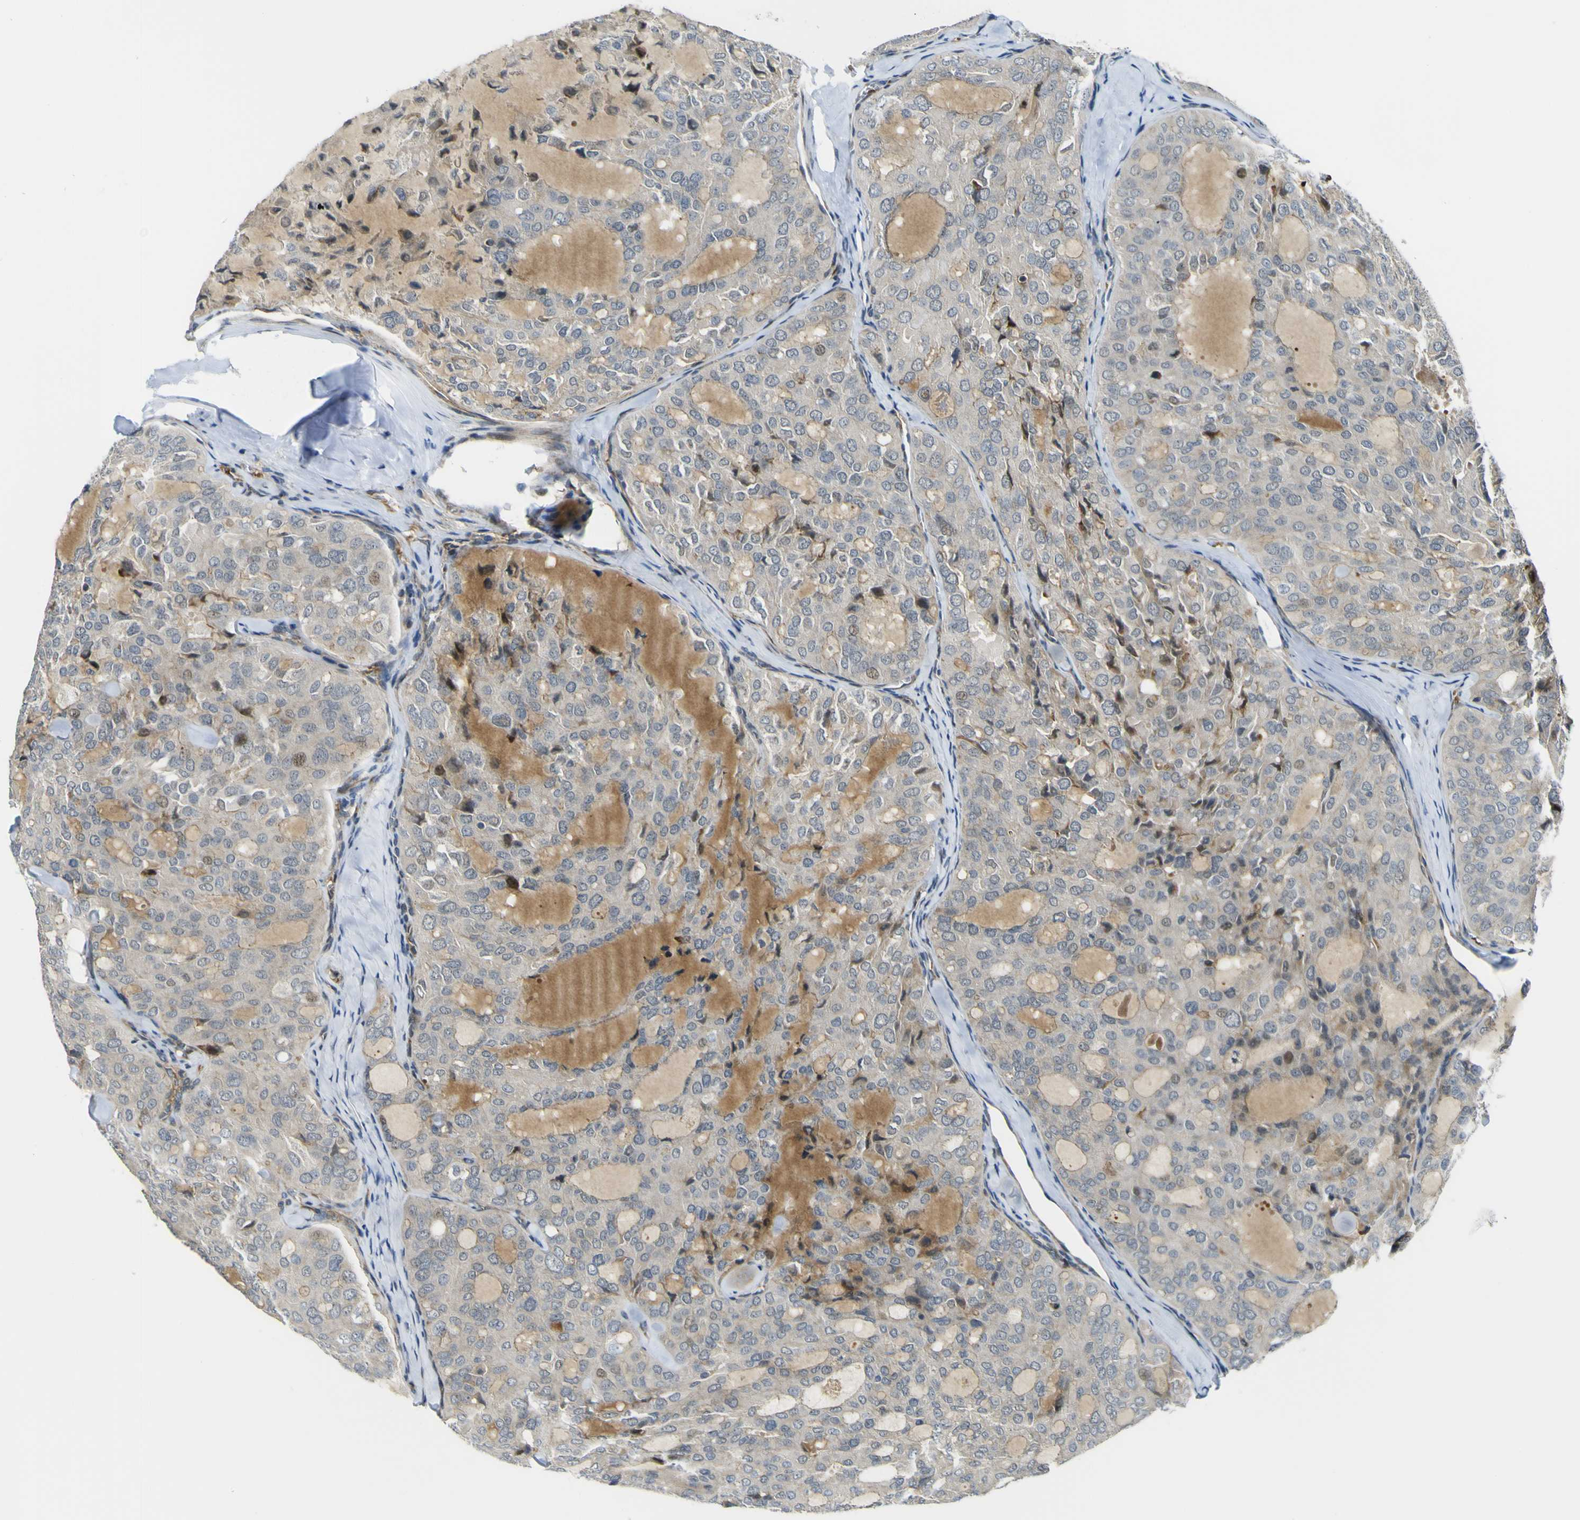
{"staining": {"intensity": "weak", "quantity": ">75%", "location": "cytoplasmic/membranous,nuclear"}, "tissue": "thyroid cancer", "cell_type": "Tumor cells", "image_type": "cancer", "snomed": [{"axis": "morphology", "description": "Follicular adenoma carcinoma, NOS"}, {"axis": "topography", "description": "Thyroid gland"}], "caption": "Immunohistochemistry photomicrograph of neoplastic tissue: follicular adenoma carcinoma (thyroid) stained using immunohistochemistry (IHC) displays low levels of weak protein expression localized specifically in the cytoplasmic/membranous and nuclear of tumor cells, appearing as a cytoplasmic/membranous and nuclear brown color.", "gene": "KDM7A", "patient": {"sex": "male", "age": 75}}